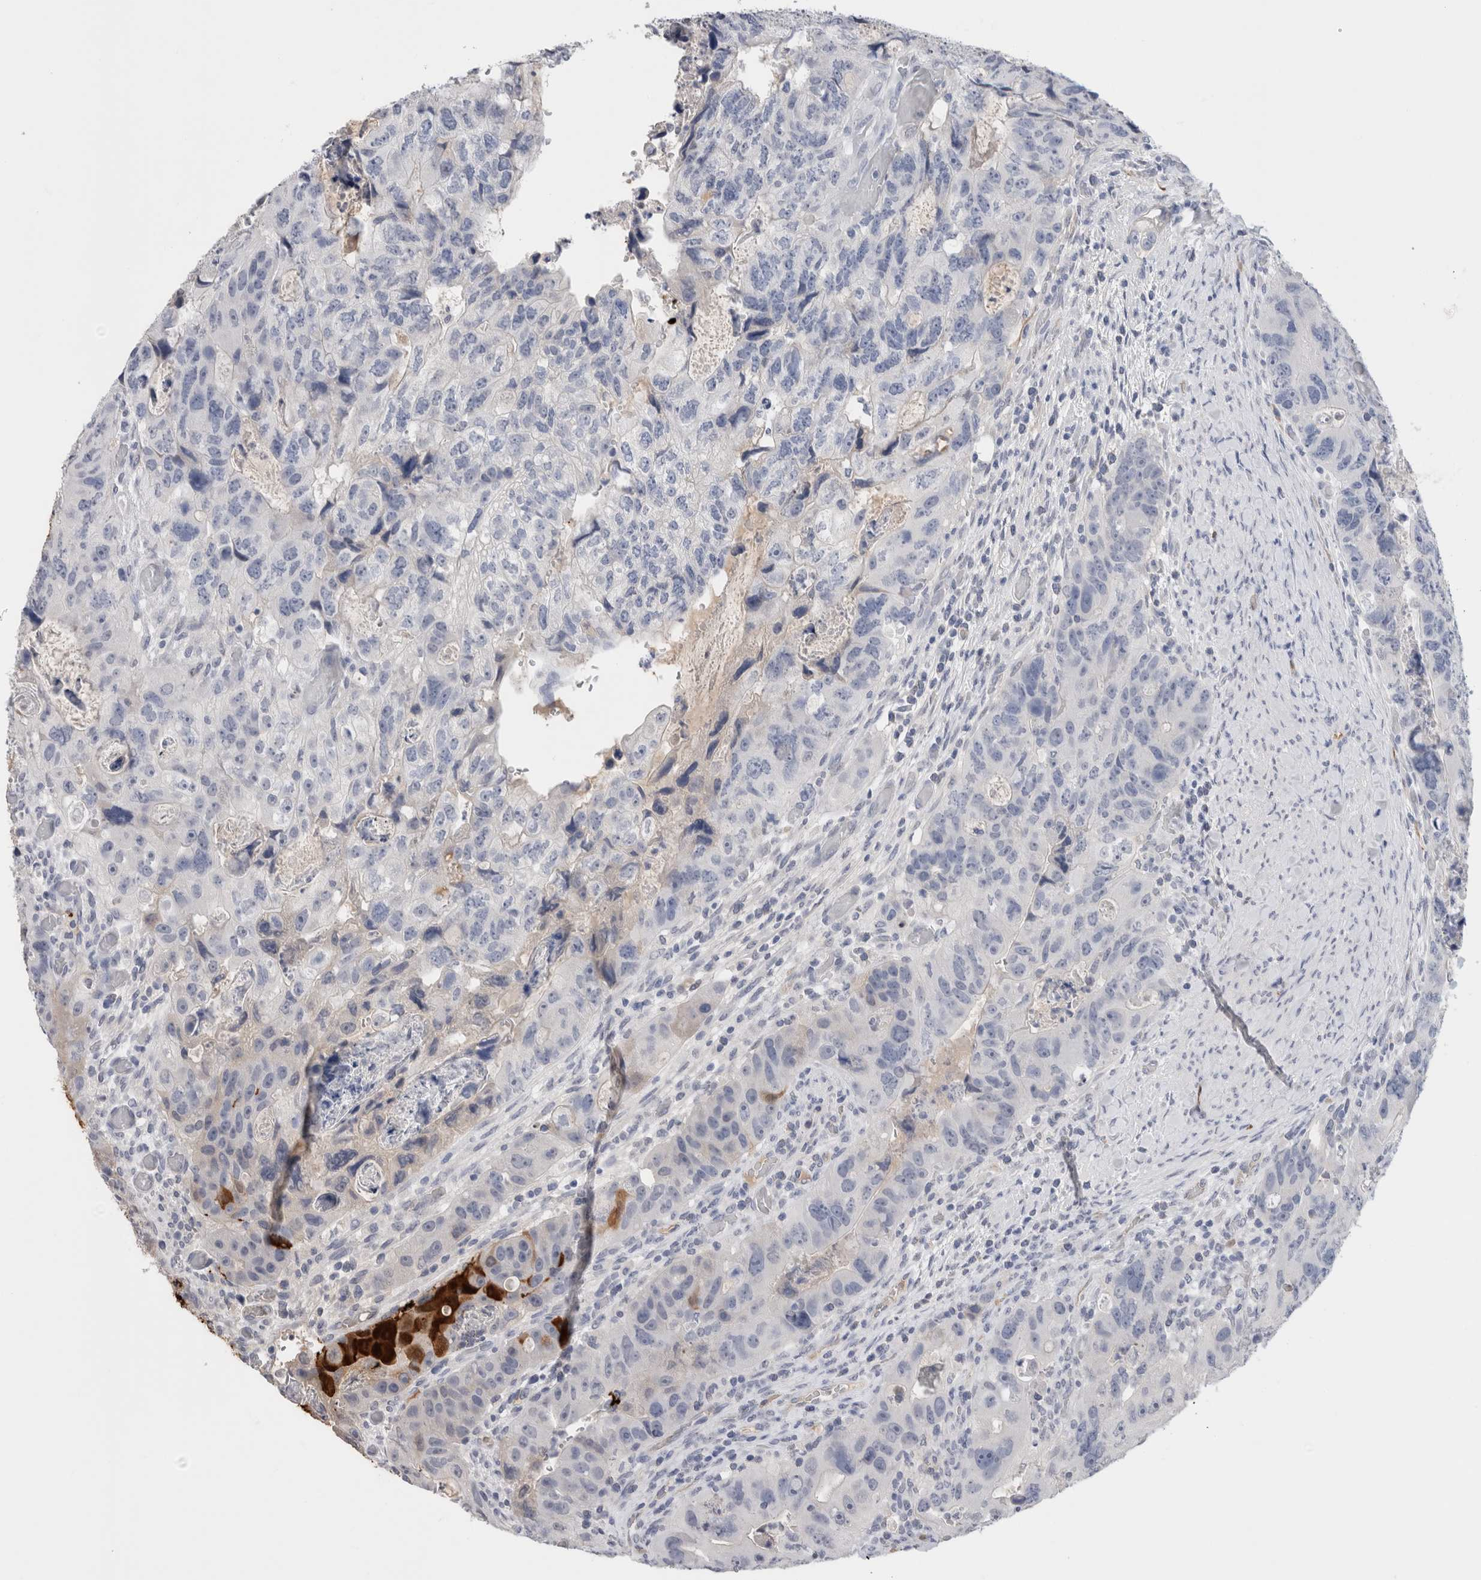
{"staining": {"intensity": "negative", "quantity": "none", "location": "none"}, "tissue": "colorectal cancer", "cell_type": "Tumor cells", "image_type": "cancer", "snomed": [{"axis": "morphology", "description": "Adenocarcinoma, NOS"}, {"axis": "topography", "description": "Rectum"}], "caption": "Colorectal cancer was stained to show a protein in brown. There is no significant positivity in tumor cells. (Immunohistochemistry, brightfield microscopy, high magnification).", "gene": "FABP4", "patient": {"sex": "male", "age": 59}}